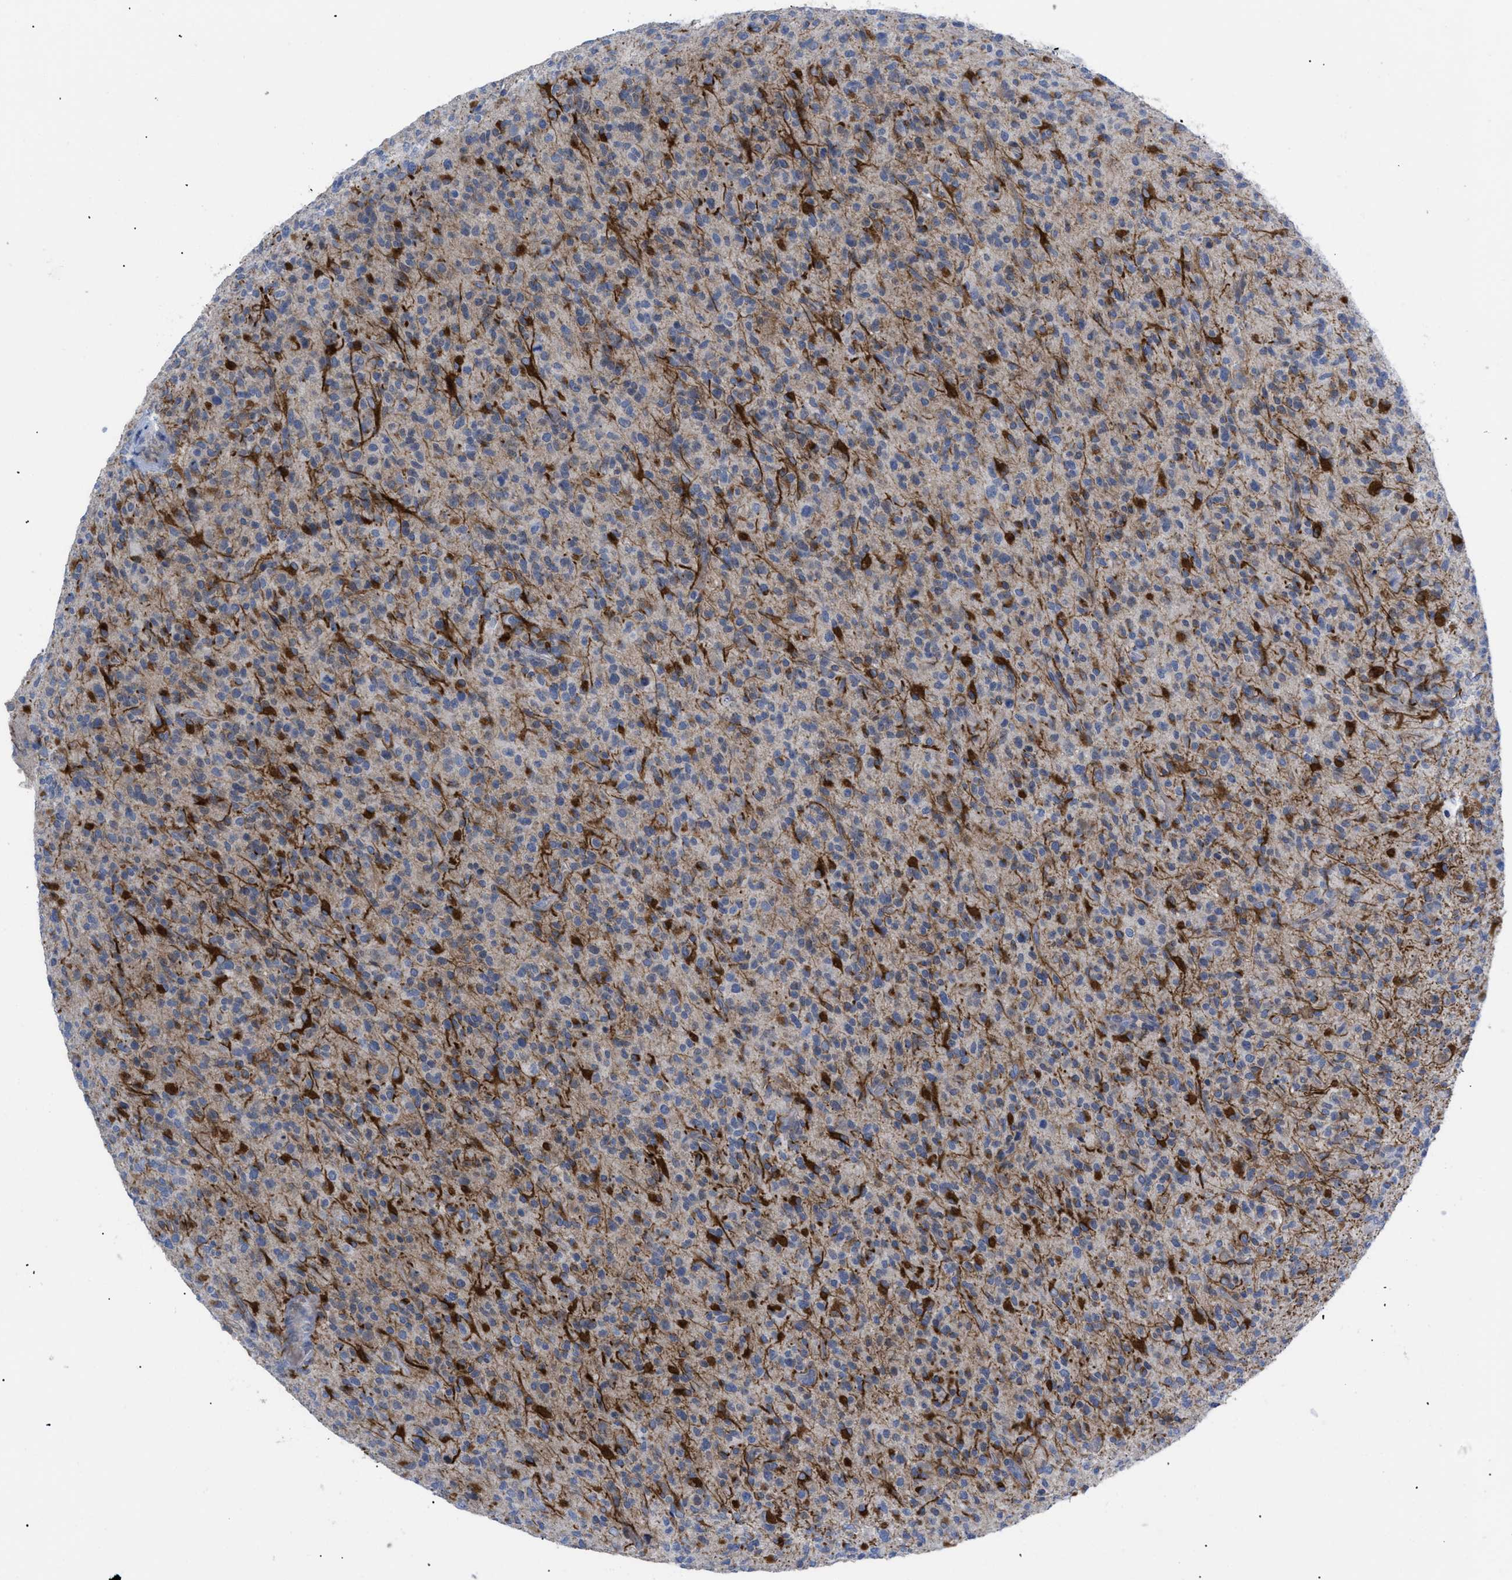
{"staining": {"intensity": "strong", "quantity": "25%-75%", "location": "cytoplasmic/membranous"}, "tissue": "glioma", "cell_type": "Tumor cells", "image_type": "cancer", "snomed": [{"axis": "morphology", "description": "Glioma, malignant, High grade"}, {"axis": "topography", "description": "Brain"}], "caption": "The immunohistochemical stain labels strong cytoplasmic/membranous staining in tumor cells of malignant high-grade glioma tissue. Using DAB (3,3'-diaminobenzidine) (brown) and hematoxylin (blue) stains, captured at high magnification using brightfield microscopy.", "gene": "CAV3", "patient": {"sex": "male", "age": 71}}